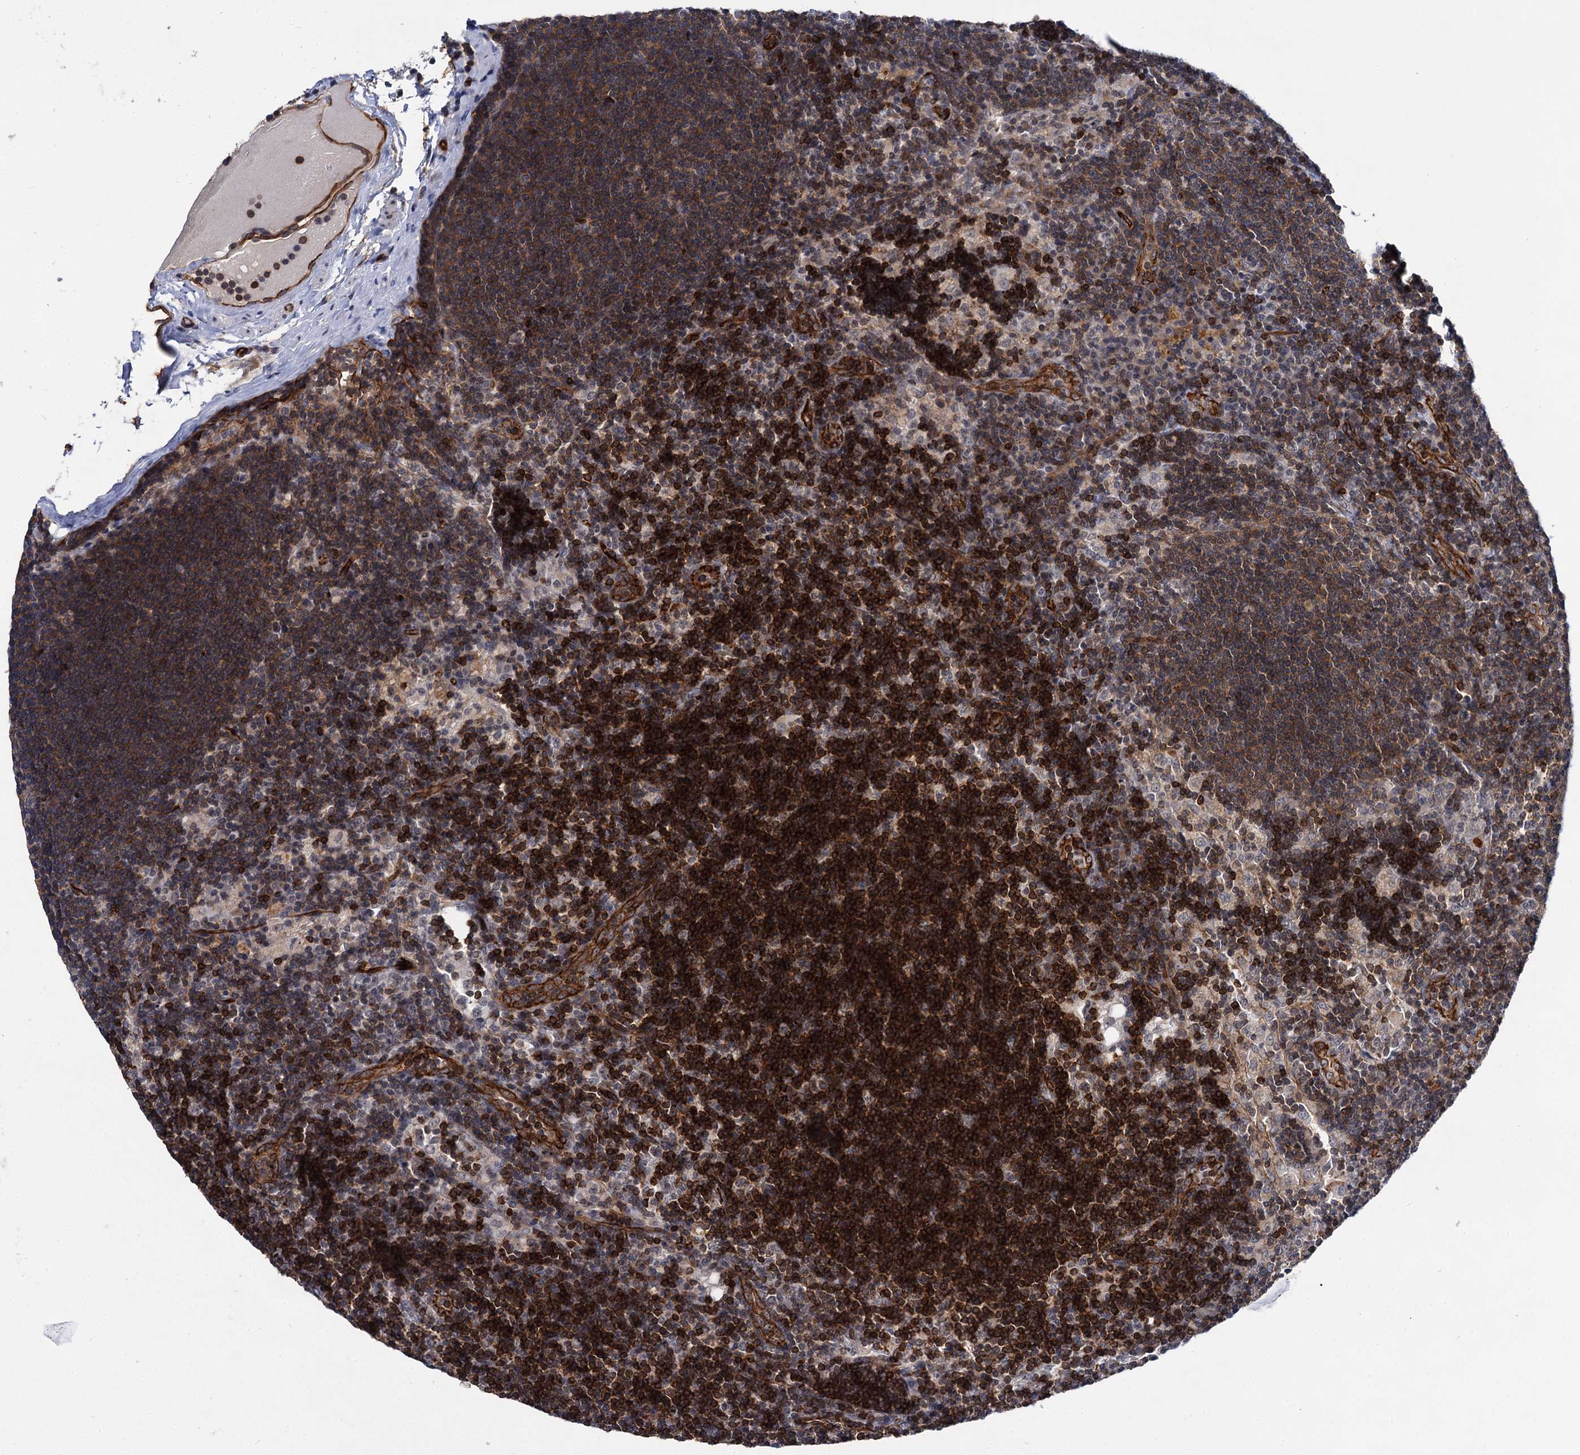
{"staining": {"intensity": "moderate", "quantity": ">75%", "location": "cytoplasmic/membranous"}, "tissue": "lymph node", "cell_type": "Germinal center cells", "image_type": "normal", "snomed": [{"axis": "morphology", "description": "Normal tissue, NOS"}, {"axis": "topography", "description": "Lymph node"}], "caption": "This image exhibits IHC staining of benign lymph node, with medium moderate cytoplasmic/membranous staining in approximately >75% of germinal center cells.", "gene": "ABLIM1", "patient": {"sex": "male", "age": 24}}